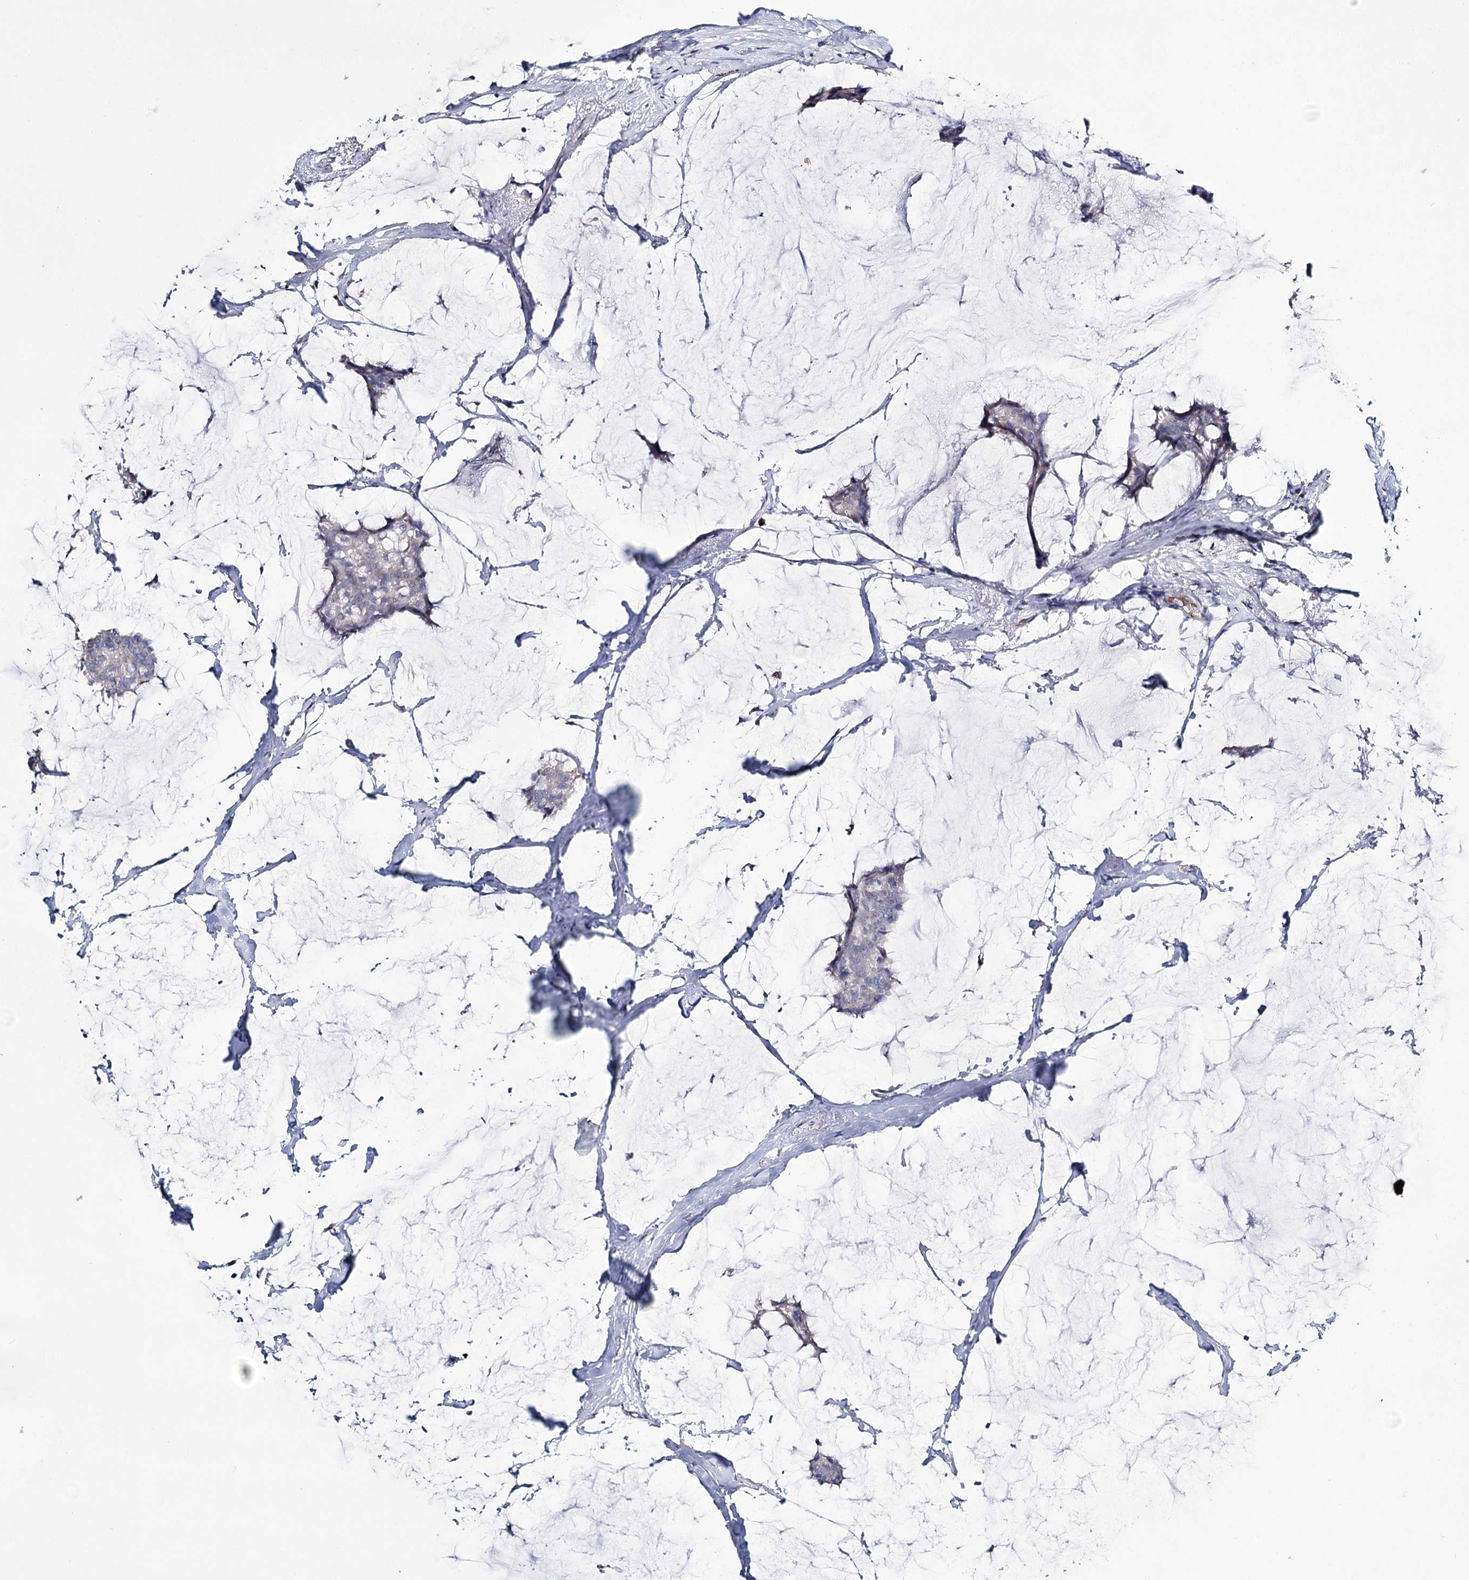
{"staining": {"intensity": "negative", "quantity": "none", "location": "none"}, "tissue": "breast cancer", "cell_type": "Tumor cells", "image_type": "cancer", "snomed": [{"axis": "morphology", "description": "Duct carcinoma"}, {"axis": "topography", "description": "Breast"}], "caption": "A photomicrograph of human breast cancer is negative for staining in tumor cells.", "gene": "GBF1", "patient": {"sex": "female", "age": 93}}